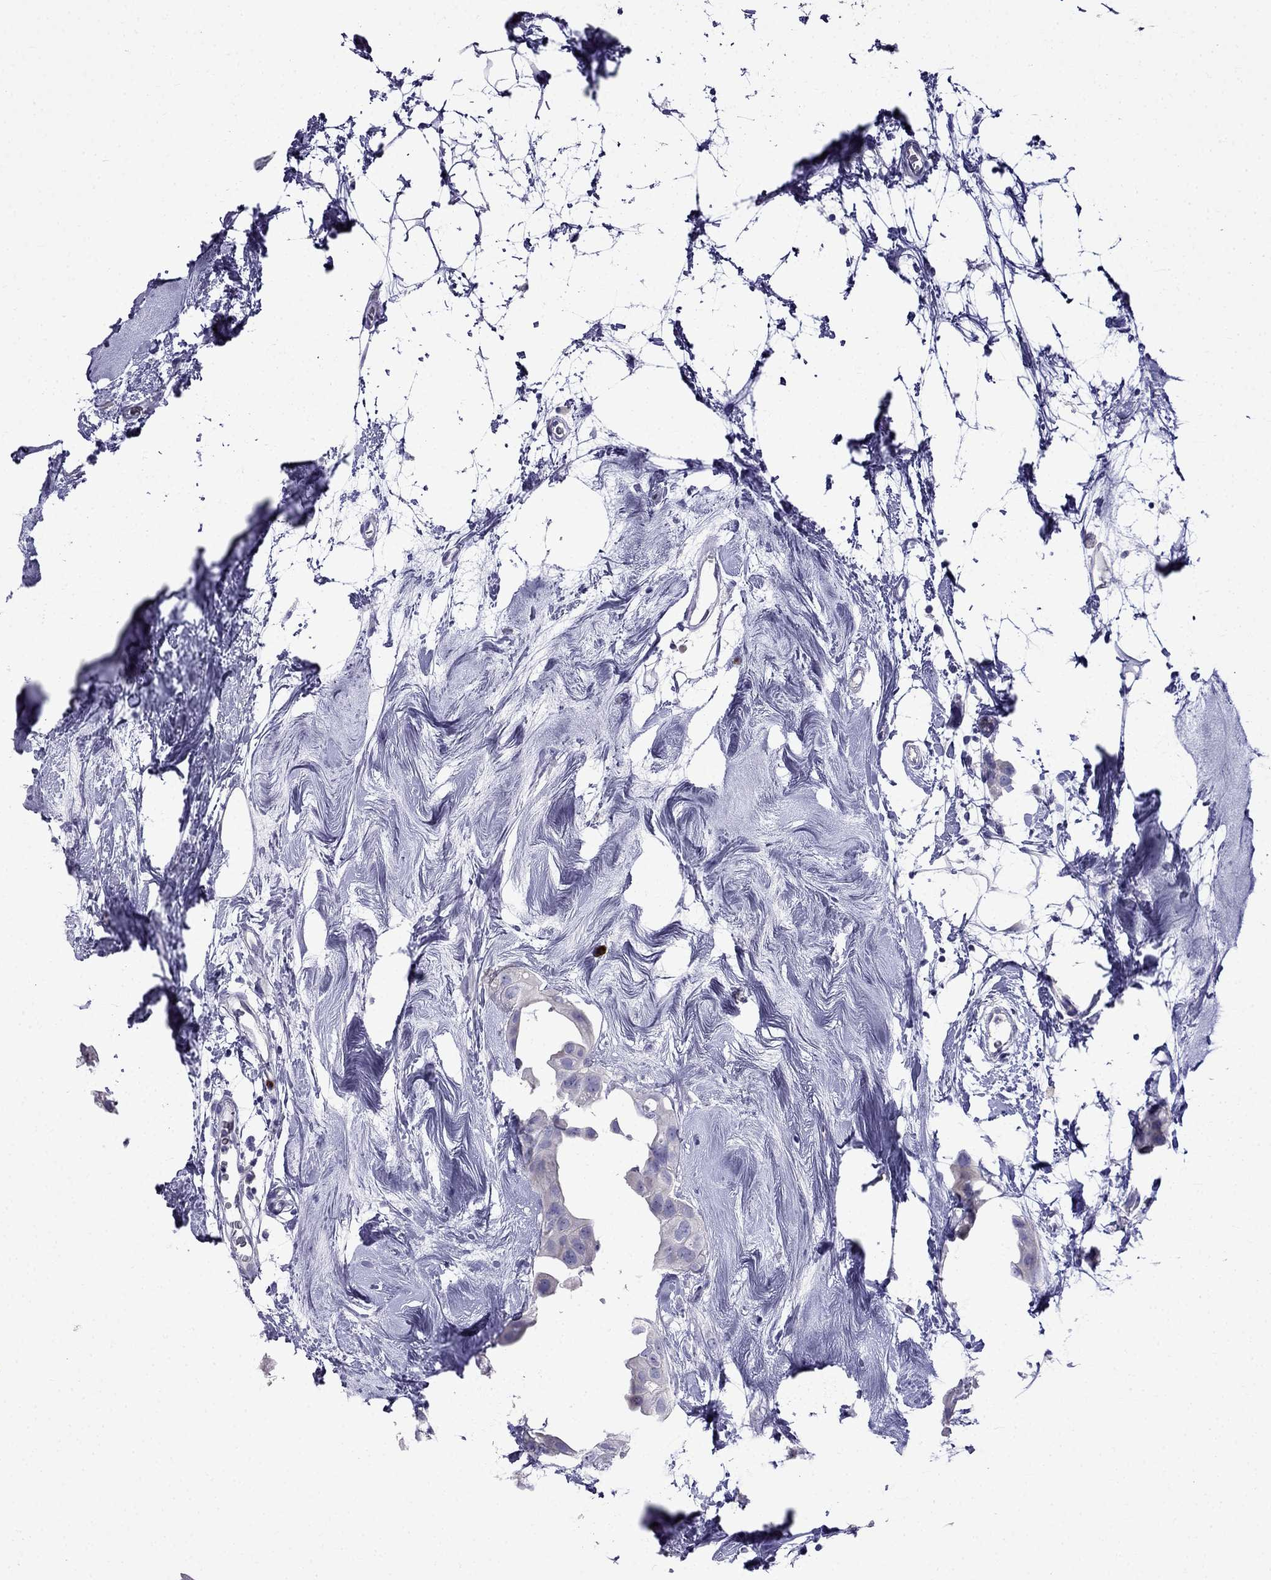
{"staining": {"intensity": "negative", "quantity": "none", "location": "none"}, "tissue": "breast cancer", "cell_type": "Tumor cells", "image_type": "cancer", "snomed": [{"axis": "morphology", "description": "Normal tissue, NOS"}, {"axis": "morphology", "description": "Duct carcinoma"}, {"axis": "topography", "description": "Breast"}], "caption": "There is no significant expression in tumor cells of breast infiltrating ductal carcinoma.", "gene": "PATE1", "patient": {"sex": "female", "age": 40}}